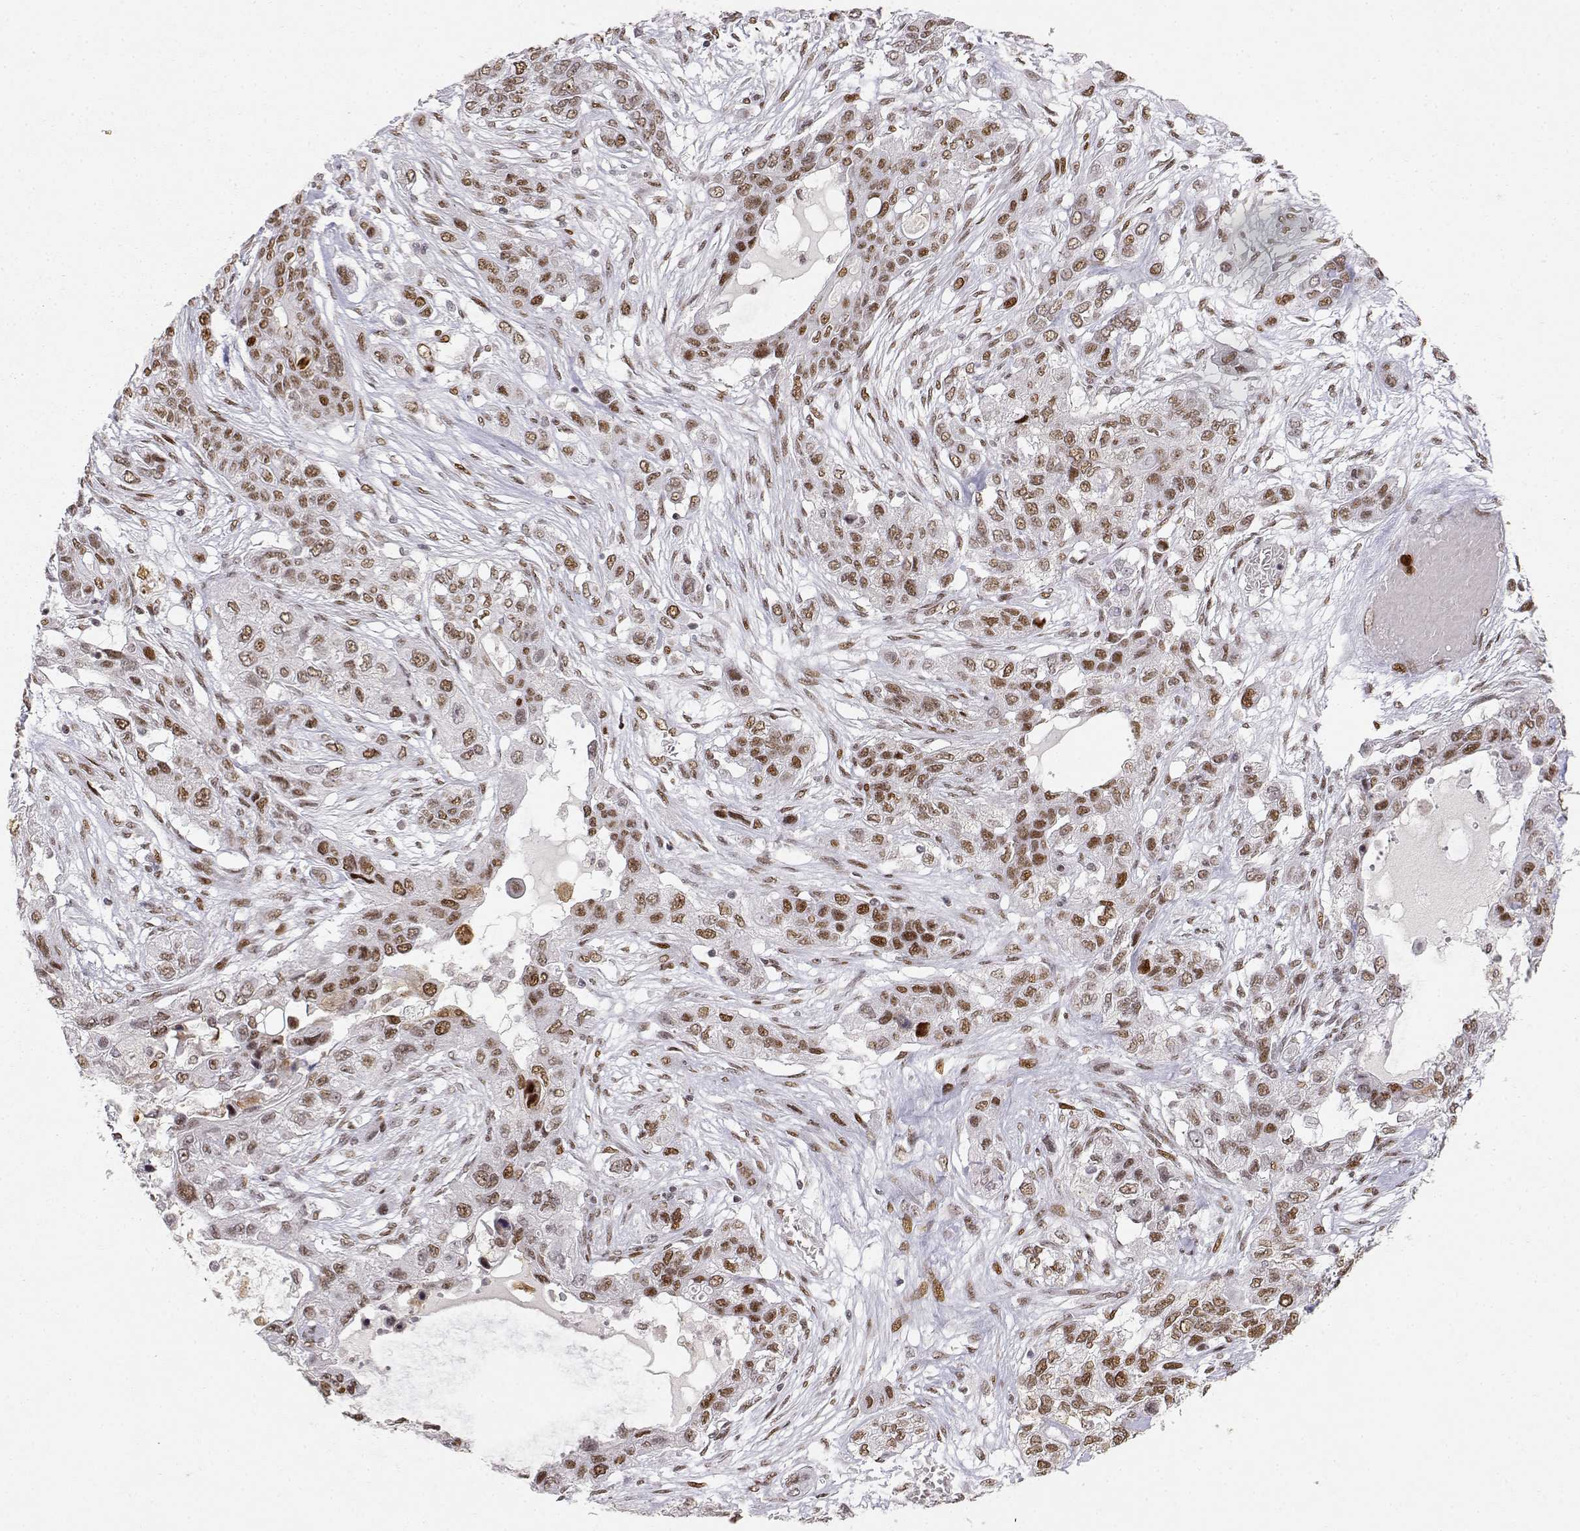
{"staining": {"intensity": "weak", "quantity": ">75%", "location": "nuclear"}, "tissue": "lung cancer", "cell_type": "Tumor cells", "image_type": "cancer", "snomed": [{"axis": "morphology", "description": "Squamous cell carcinoma, NOS"}, {"axis": "topography", "description": "Lung"}], "caption": "Human lung squamous cell carcinoma stained with a protein marker reveals weak staining in tumor cells.", "gene": "RSF1", "patient": {"sex": "female", "age": 70}}